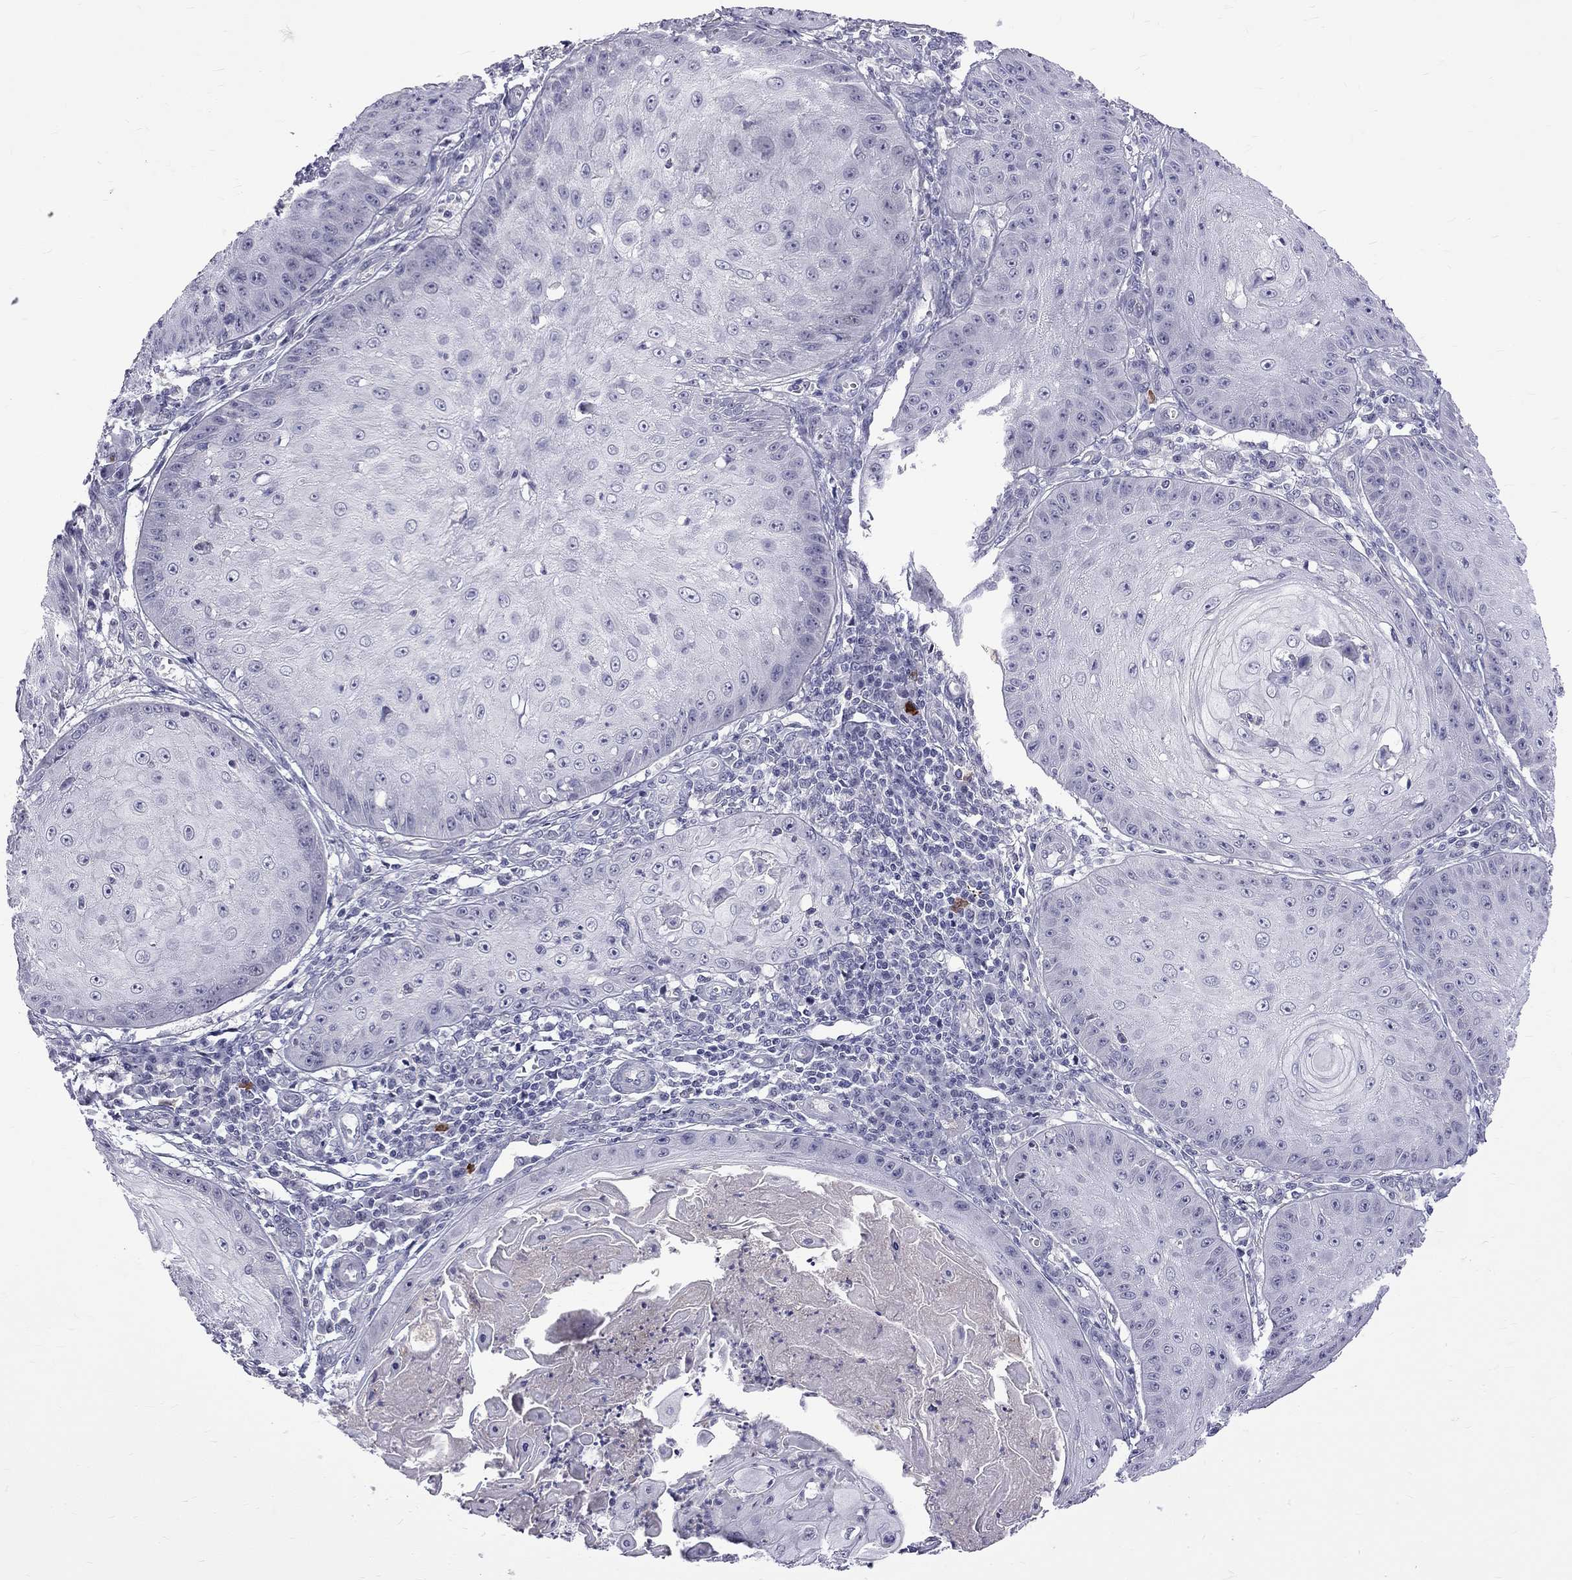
{"staining": {"intensity": "negative", "quantity": "none", "location": "none"}, "tissue": "skin cancer", "cell_type": "Tumor cells", "image_type": "cancer", "snomed": [{"axis": "morphology", "description": "Squamous cell carcinoma, NOS"}, {"axis": "topography", "description": "Skin"}], "caption": "Tumor cells show no significant positivity in skin cancer (squamous cell carcinoma).", "gene": "RTL9", "patient": {"sex": "male", "age": 70}}